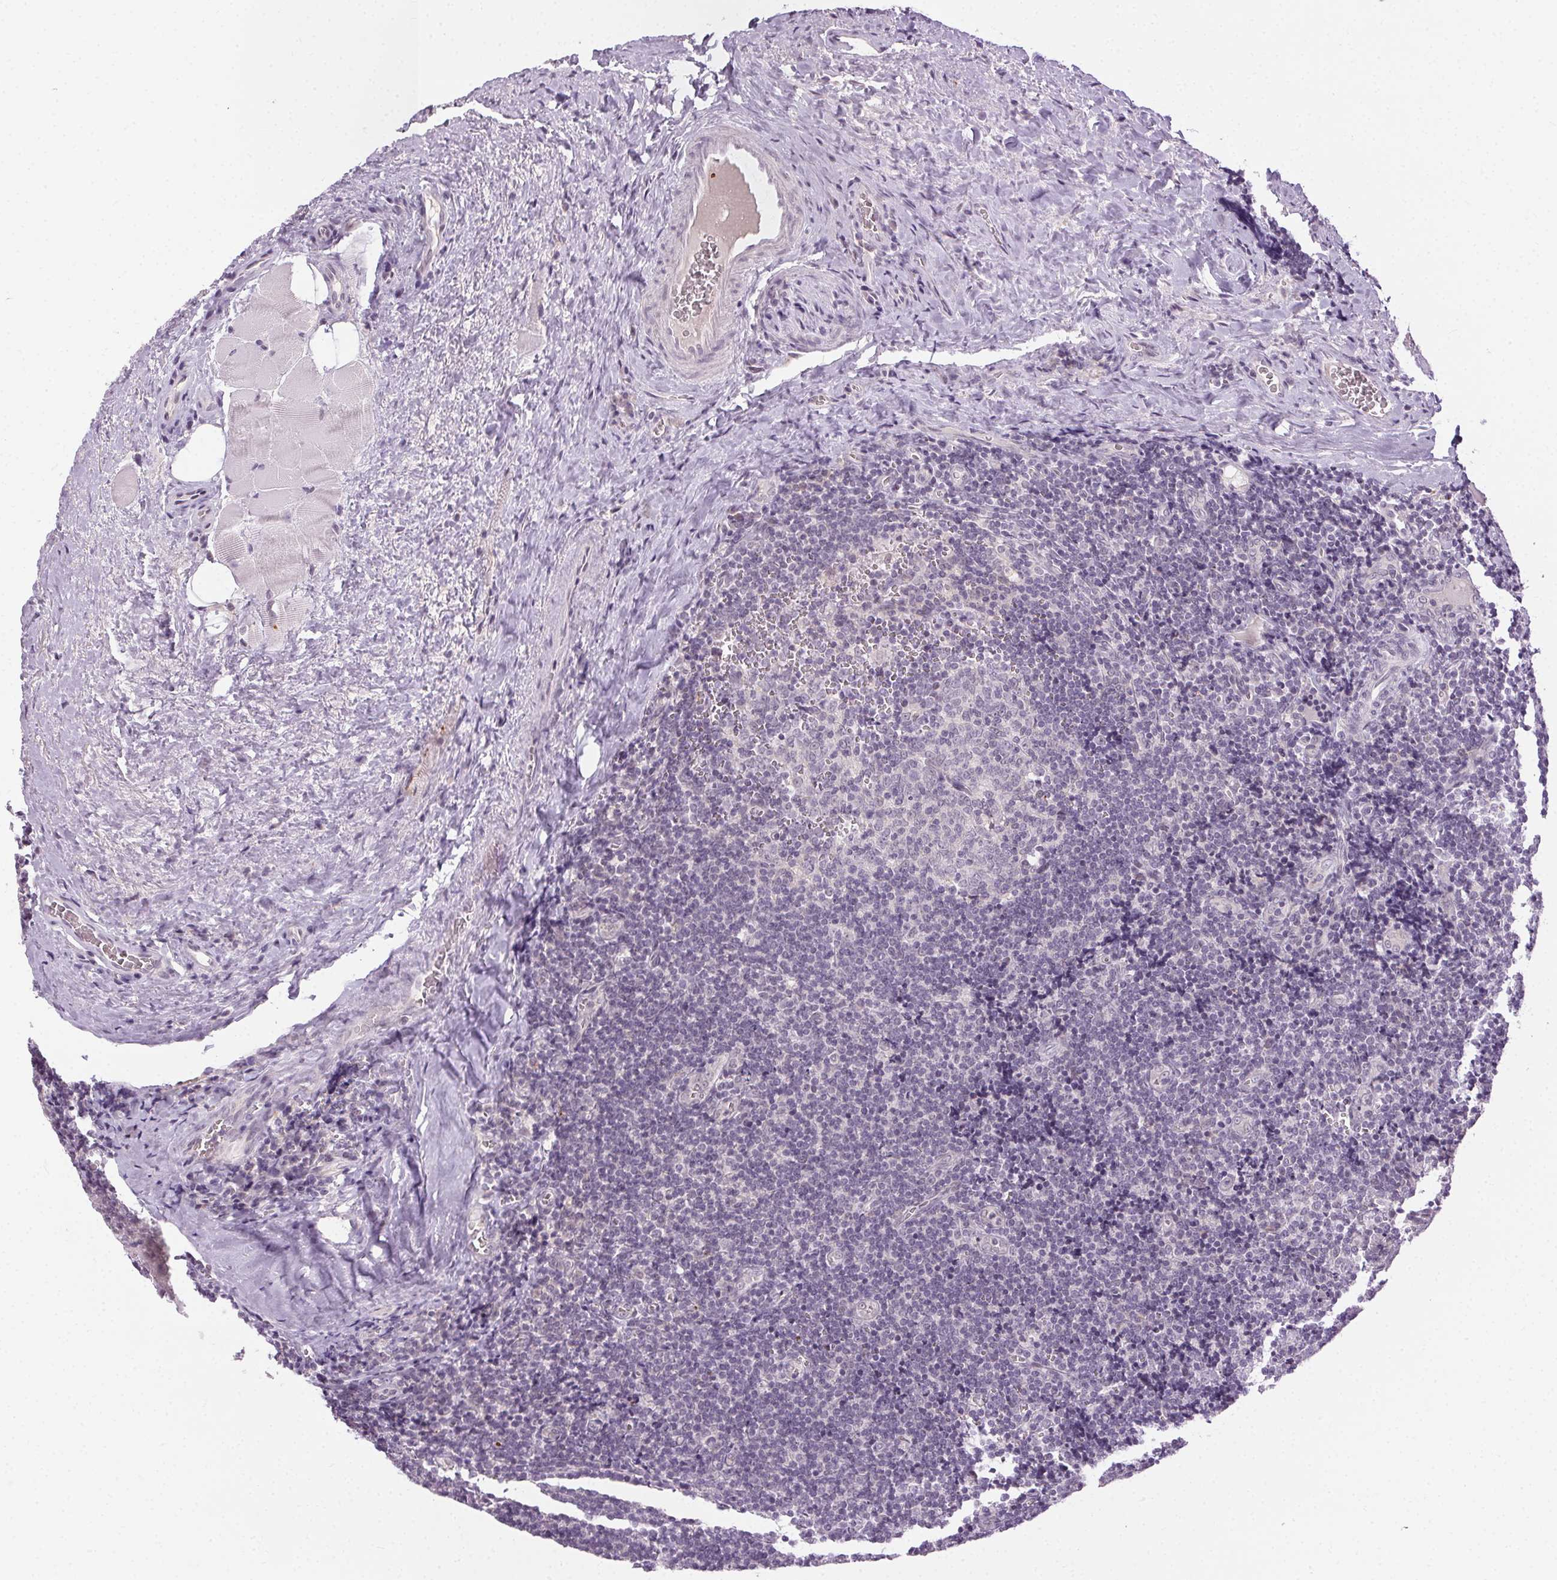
{"staining": {"intensity": "negative", "quantity": "none", "location": "none"}, "tissue": "tonsil", "cell_type": "Germinal center cells", "image_type": "normal", "snomed": [{"axis": "morphology", "description": "Normal tissue, NOS"}, {"axis": "morphology", "description": "Inflammation, NOS"}, {"axis": "topography", "description": "Tonsil"}], "caption": "Immunohistochemistry (IHC) histopathology image of normal human tonsil stained for a protein (brown), which shows no positivity in germinal center cells.", "gene": "FAM168A", "patient": {"sex": "female", "age": 31}}